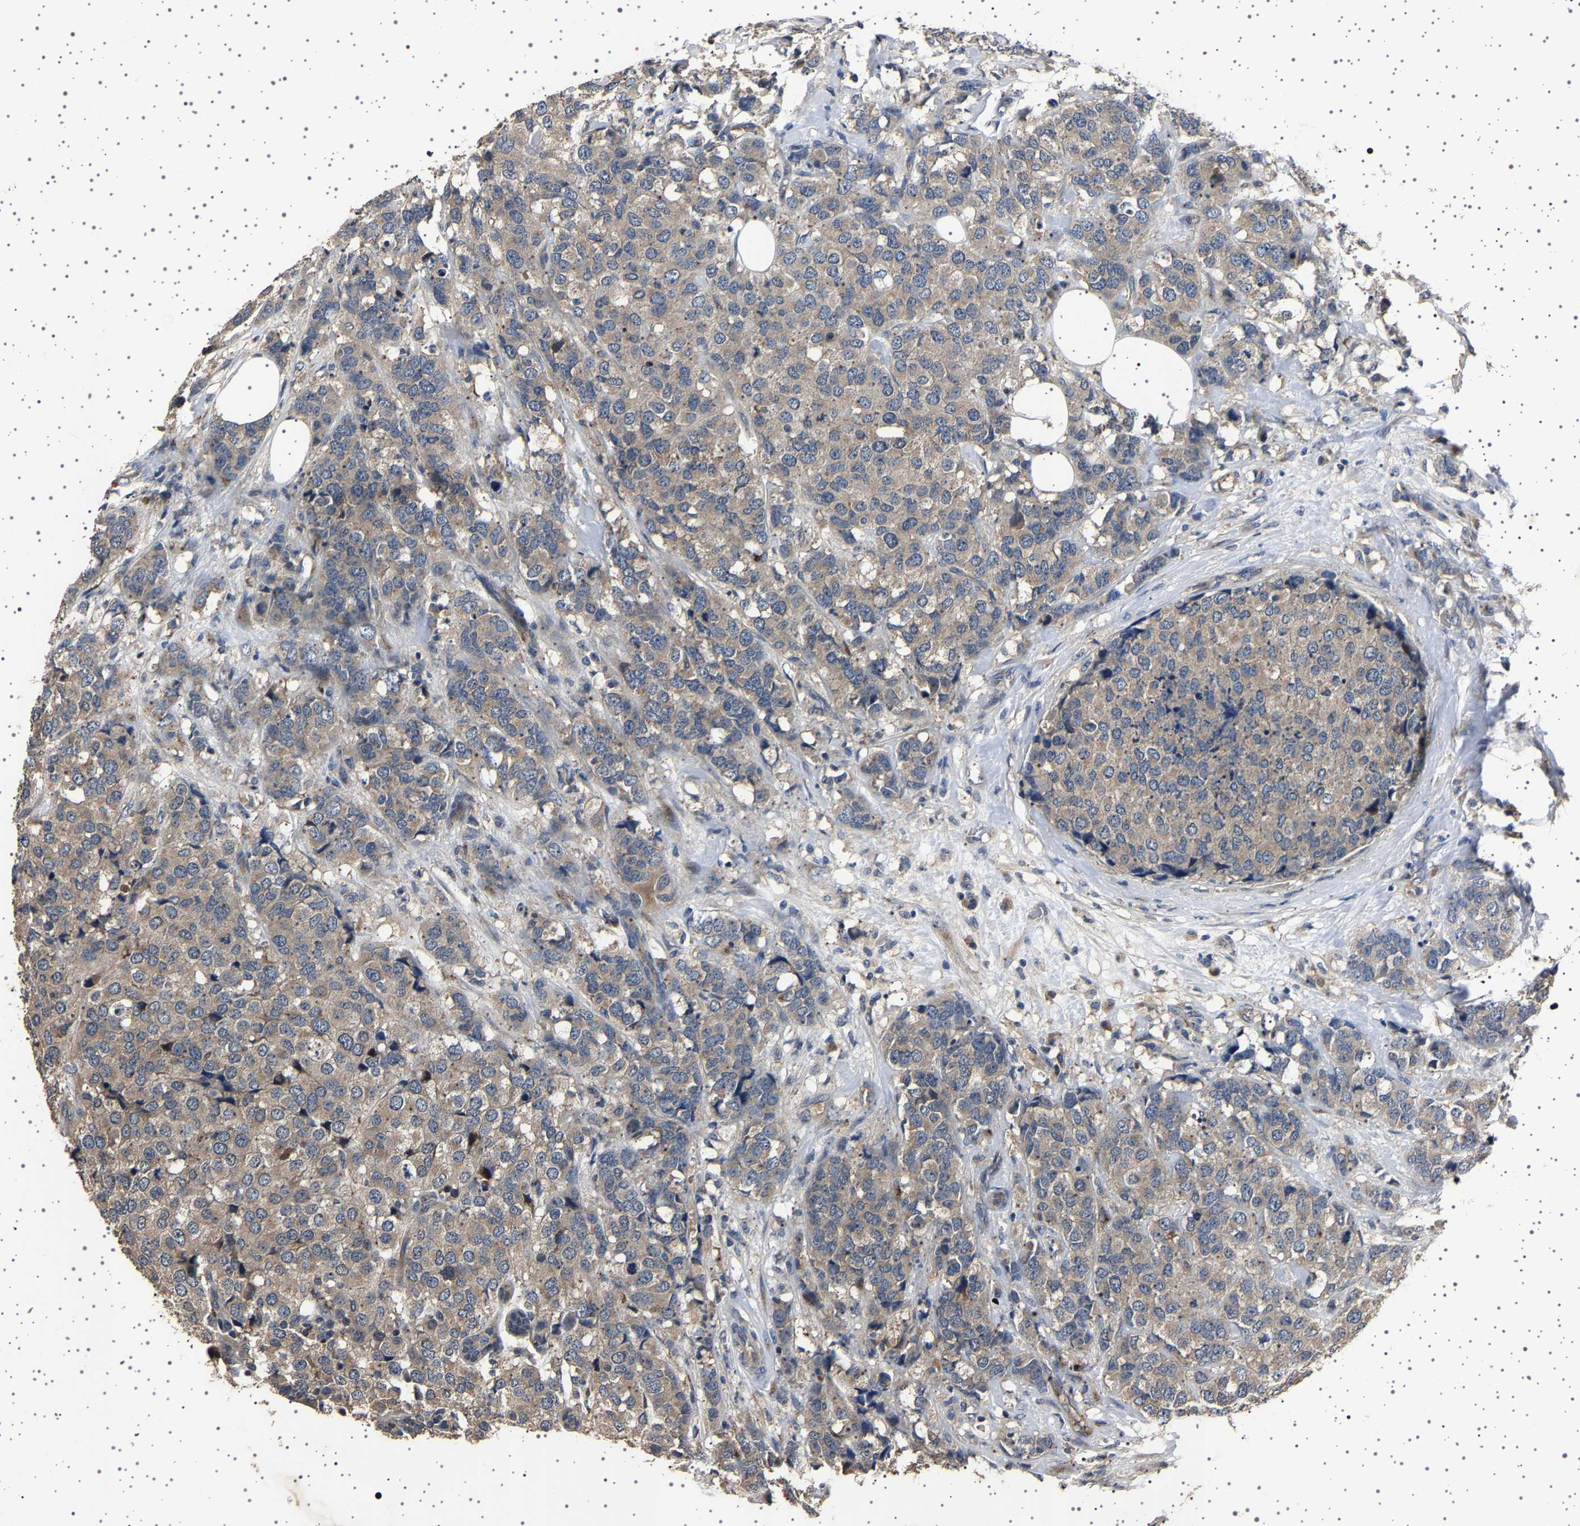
{"staining": {"intensity": "weak", "quantity": "25%-75%", "location": "cytoplasmic/membranous"}, "tissue": "breast cancer", "cell_type": "Tumor cells", "image_type": "cancer", "snomed": [{"axis": "morphology", "description": "Lobular carcinoma"}, {"axis": "topography", "description": "Breast"}], "caption": "The immunohistochemical stain labels weak cytoplasmic/membranous expression in tumor cells of breast lobular carcinoma tissue. (Stains: DAB in brown, nuclei in blue, Microscopy: brightfield microscopy at high magnification).", "gene": "NCKAP1", "patient": {"sex": "female", "age": 59}}